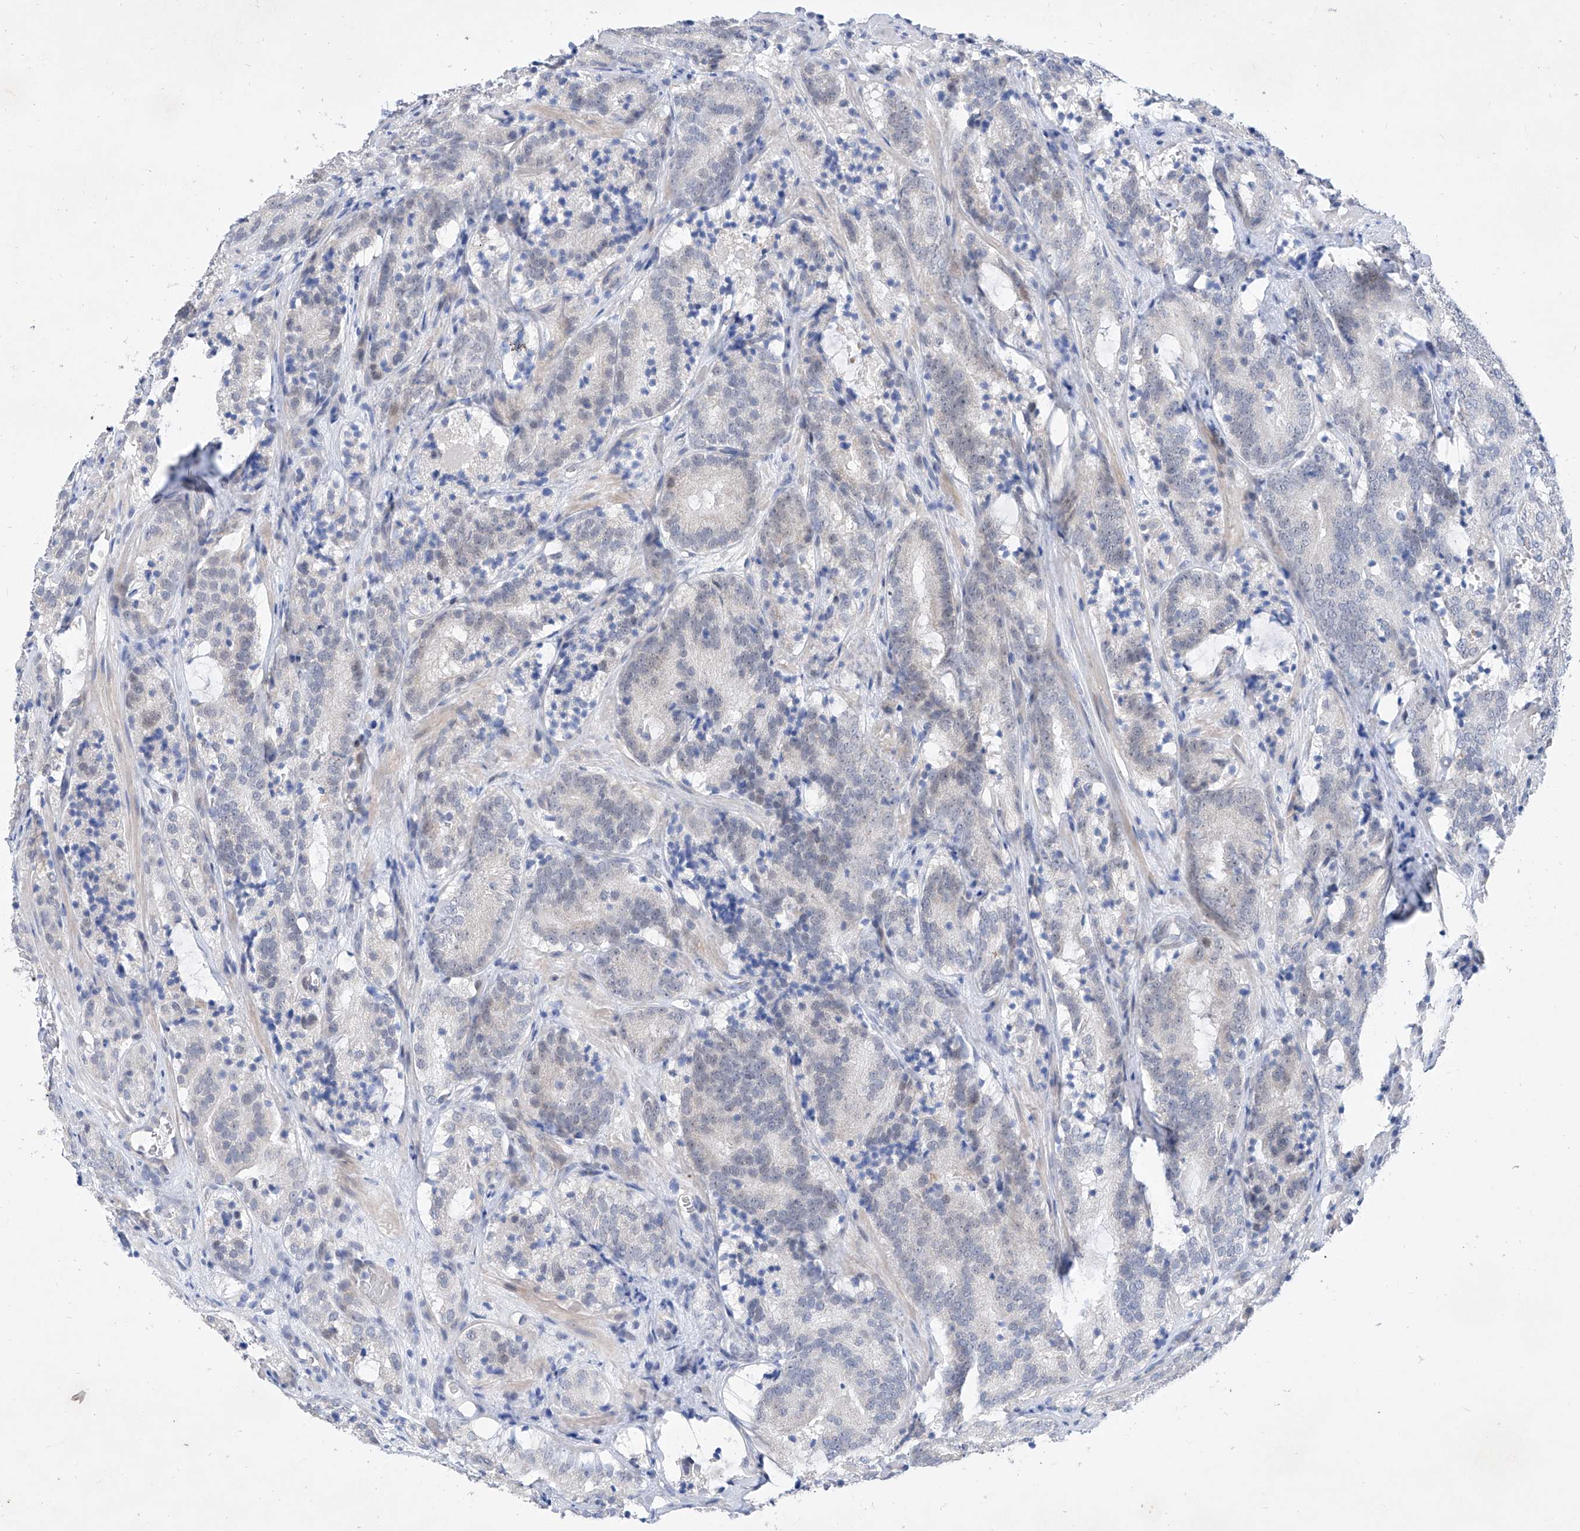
{"staining": {"intensity": "negative", "quantity": "none", "location": "none"}, "tissue": "prostate cancer", "cell_type": "Tumor cells", "image_type": "cancer", "snomed": [{"axis": "morphology", "description": "Adenocarcinoma, High grade"}, {"axis": "topography", "description": "Prostate"}], "caption": "Immunohistochemical staining of prostate high-grade adenocarcinoma reveals no significant expression in tumor cells. (Immunohistochemistry (ihc), brightfield microscopy, high magnification).", "gene": "BPTF", "patient": {"sex": "male", "age": 57}}